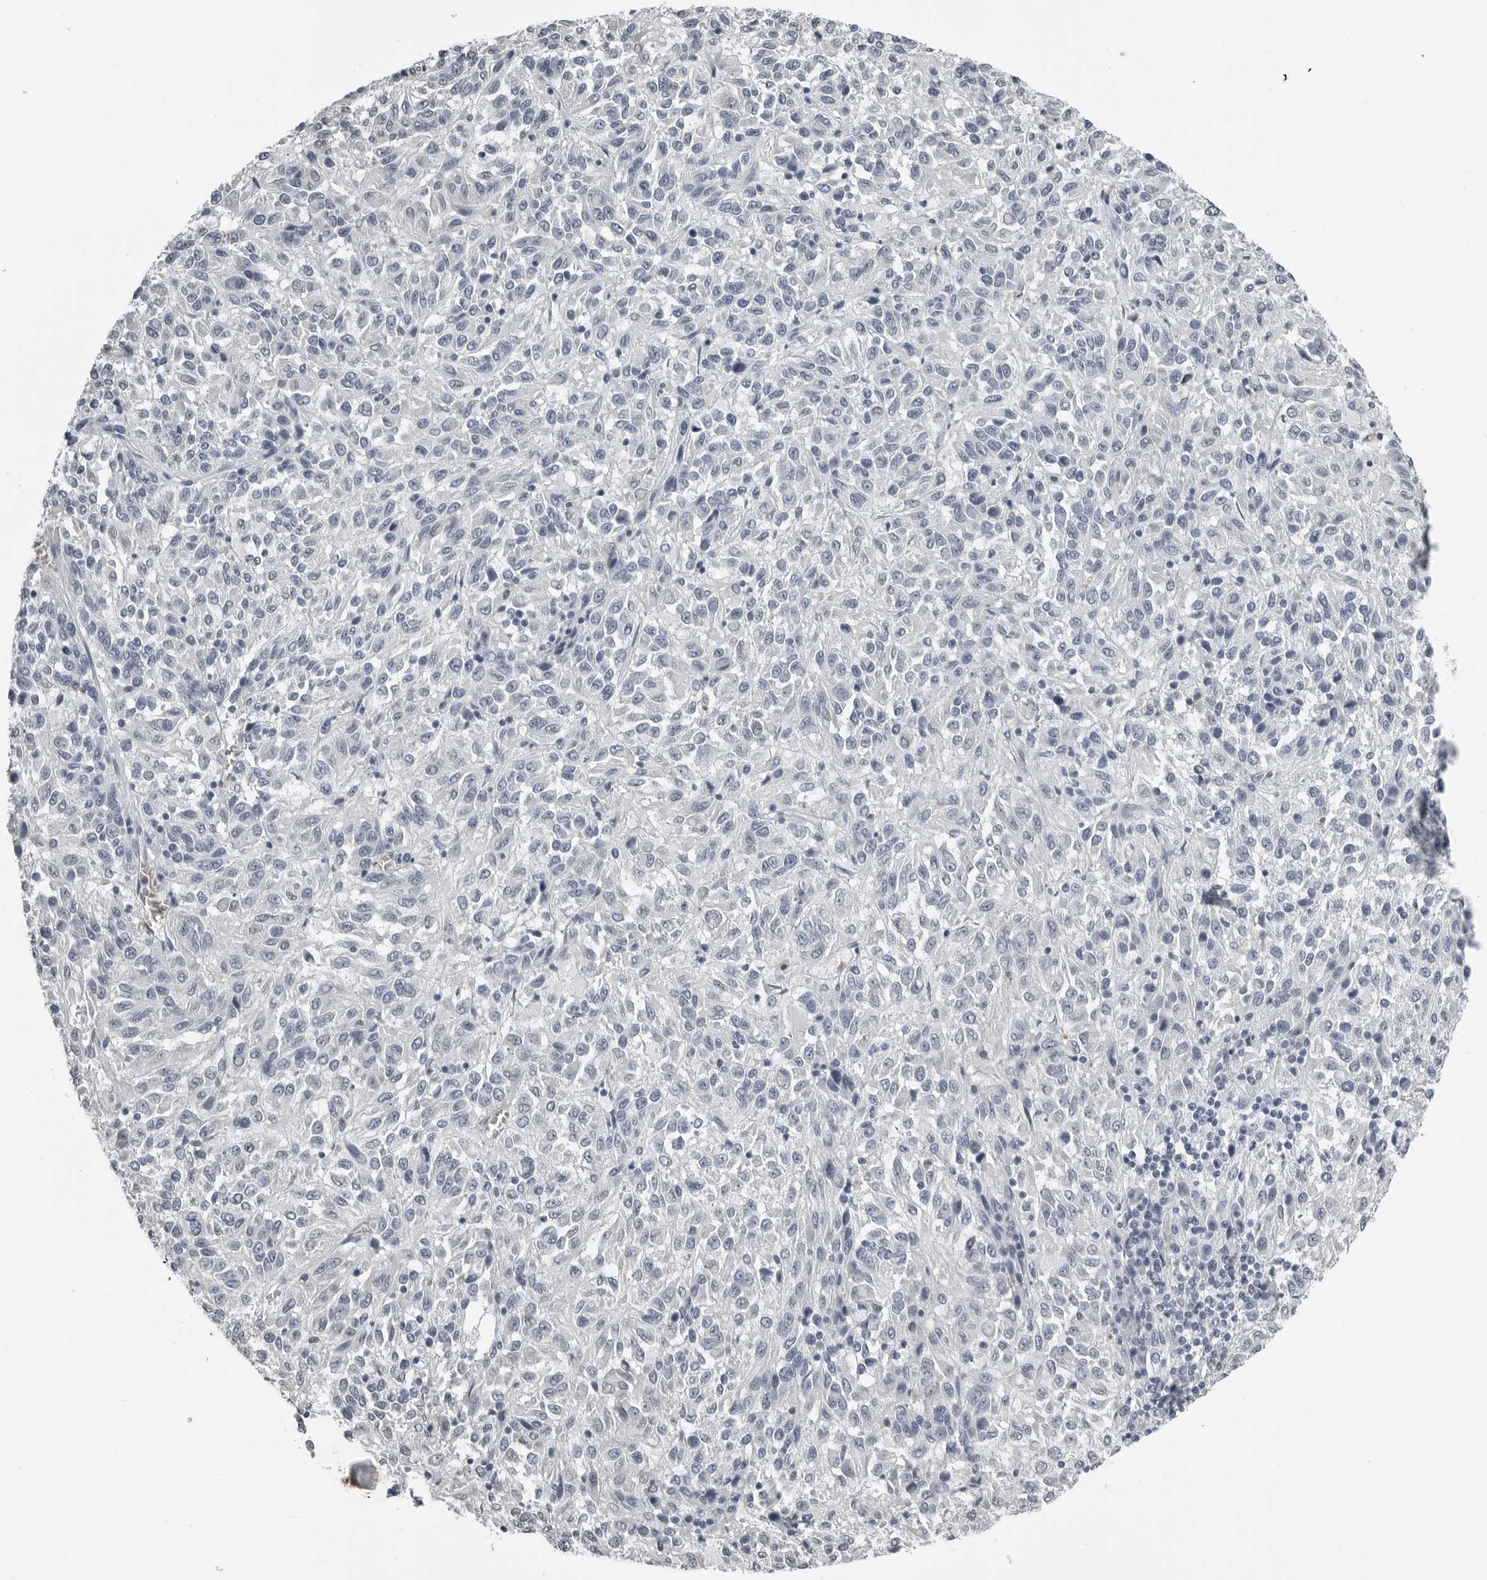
{"staining": {"intensity": "negative", "quantity": "none", "location": "none"}, "tissue": "melanoma", "cell_type": "Tumor cells", "image_type": "cancer", "snomed": [{"axis": "morphology", "description": "Malignant melanoma, Metastatic site"}, {"axis": "topography", "description": "Lung"}], "caption": "DAB (3,3'-diaminobenzidine) immunohistochemical staining of human malignant melanoma (metastatic site) displays no significant positivity in tumor cells.", "gene": "SPINK1", "patient": {"sex": "male", "age": 64}}